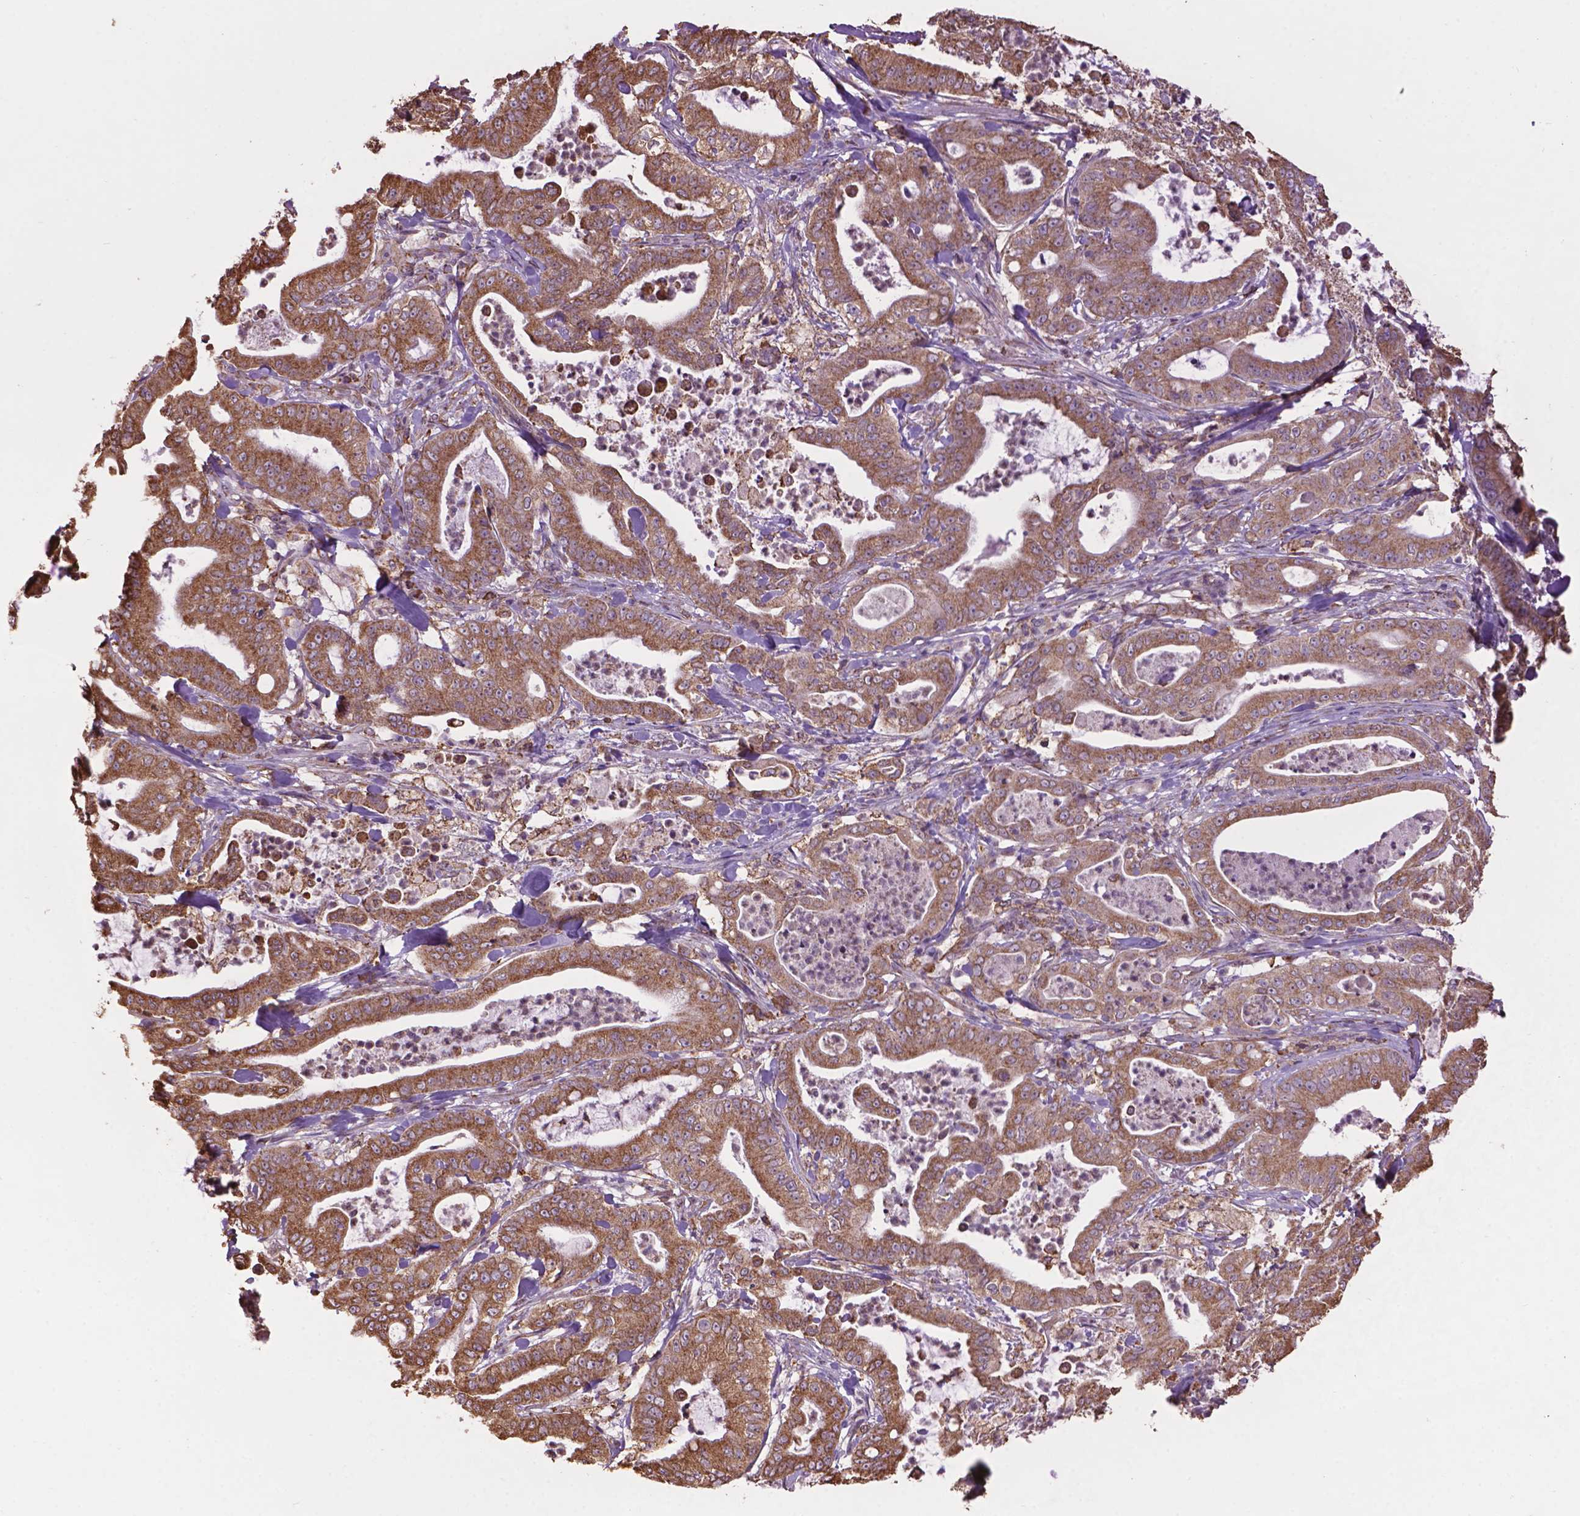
{"staining": {"intensity": "moderate", "quantity": ">75%", "location": "cytoplasmic/membranous"}, "tissue": "pancreatic cancer", "cell_type": "Tumor cells", "image_type": "cancer", "snomed": [{"axis": "morphology", "description": "Adenocarcinoma, NOS"}, {"axis": "topography", "description": "Pancreas"}], "caption": "Pancreatic cancer (adenocarcinoma) stained with IHC demonstrates moderate cytoplasmic/membranous expression in about >75% of tumor cells.", "gene": "PPP2R5E", "patient": {"sex": "male", "age": 71}}